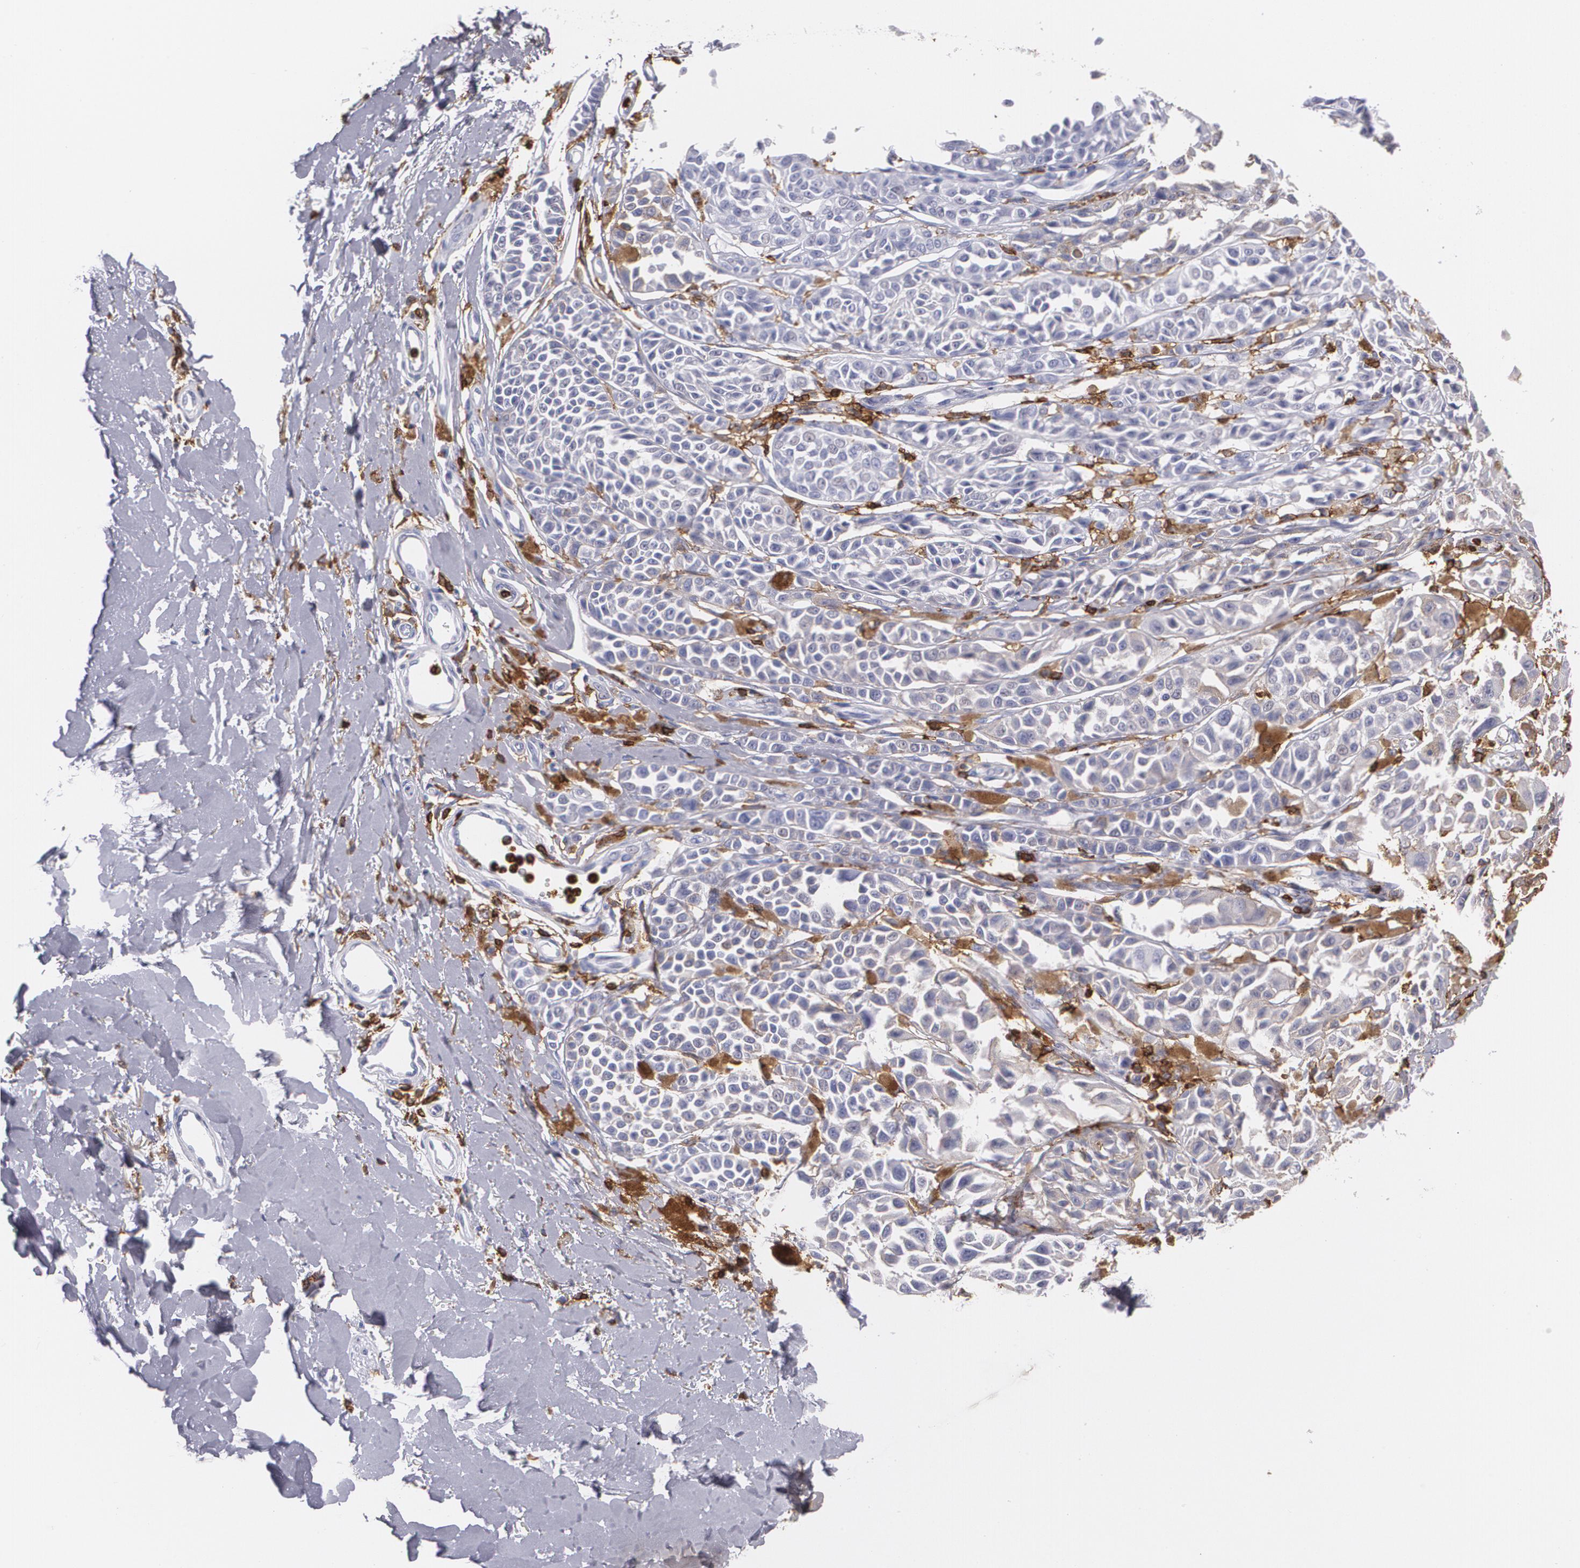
{"staining": {"intensity": "negative", "quantity": "none", "location": "none"}, "tissue": "melanoma", "cell_type": "Tumor cells", "image_type": "cancer", "snomed": [{"axis": "morphology", "description": "Malignant melanoma, NOS"}, {"axis": "topography", "description": "Skin"}], "caption": "Malignant melanoma was stained to show a protein in brown. There is no significant positivity in tumor cells.", "gene": "PTPRC", "patient": {"sex": "female", "age": 38}}